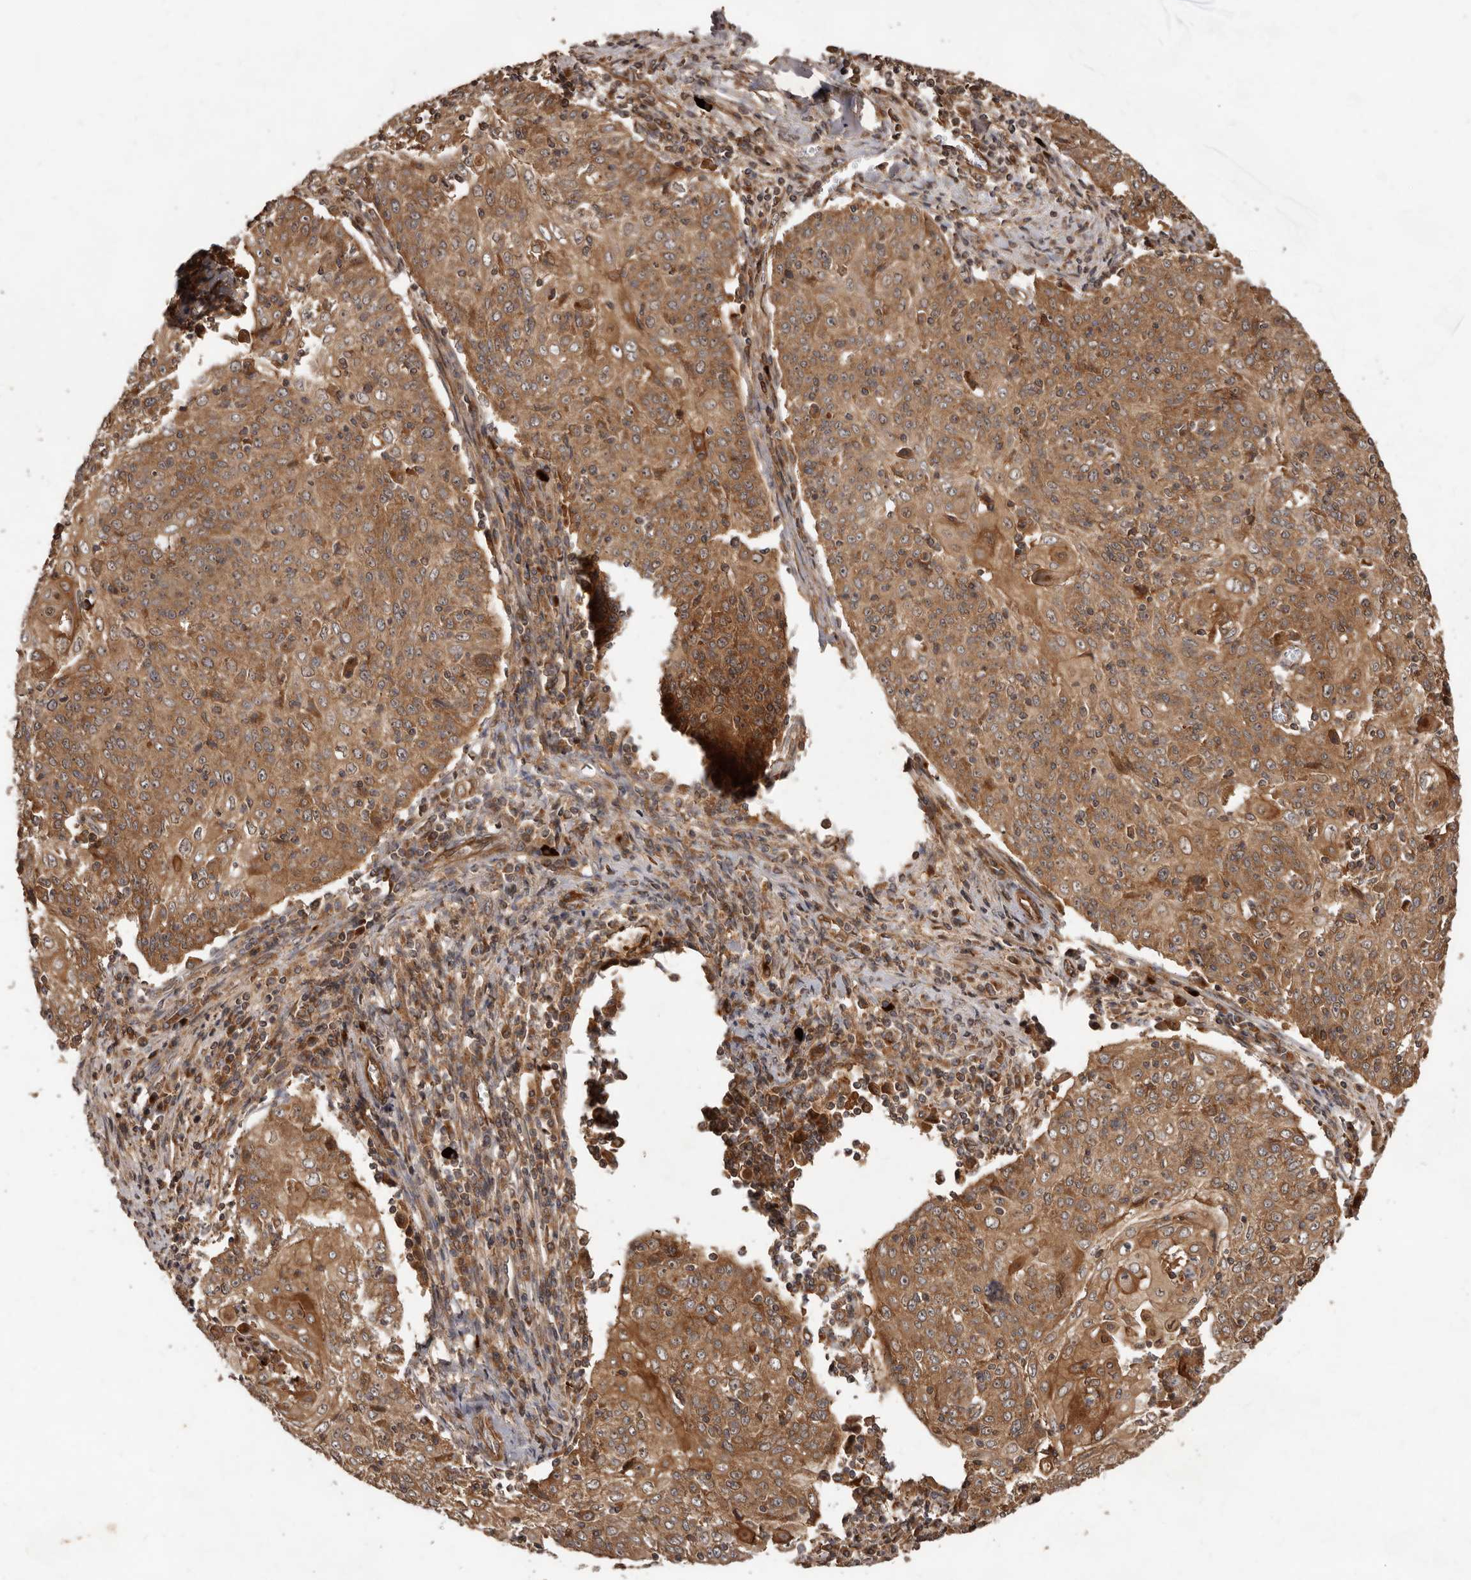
{"staining": {"intensity": "moderate", "quantity": ">75%", "location": "cytoplasmic/membranous"}, "tissue": "cervical cancer", "cell_type": "Tumor cells", "image_type": "cancer", "snomed": [{"axis": "morphology", "description": "Squamous cell carcinoma, NOS"}, {"axis": "topography", "description": "Cervix"}], "caption": "Immunohistochemistry (IHC) staining of cervical squamous cell carcinoma, which exhibits medium levels of moderate cytoplasmic/membranous expression in approximately >75% of tumor cells indicating moderate cytoplasmic/membranous protein staining. The staining was performed using DAB (3,3'-diaminobenzidine) (brown) for protein detection and nuclei were counterstained in hematoxylin (blue).", "gene": "STK36", "patient": {"sex": "female", "age": 48}}